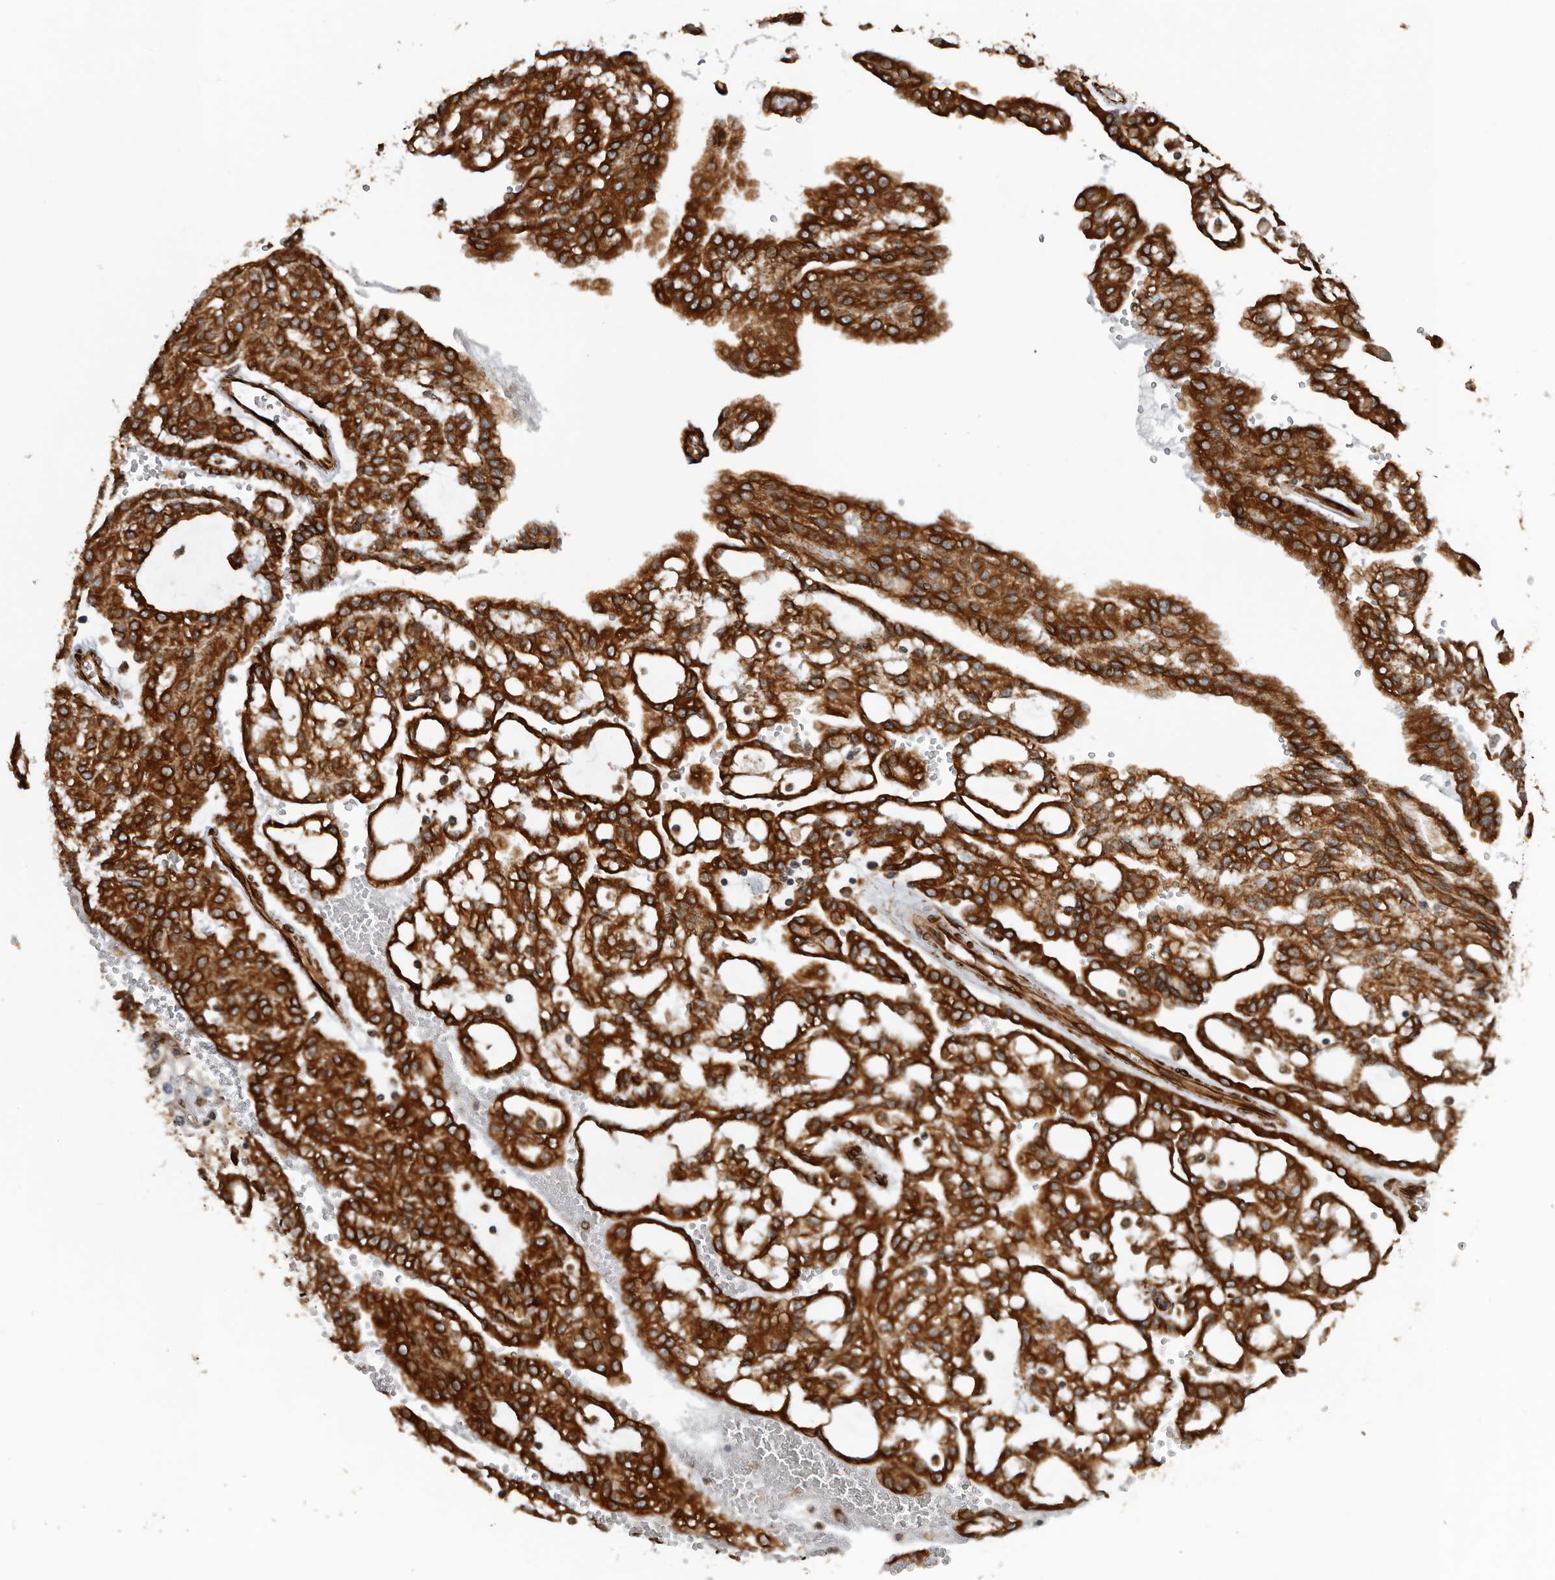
{"staining": {"intensity": "strong", "quantity": ">75%", "location": "cytoplasmic/membranous"}, "tissue": "renal cancer", "cell_type": "Tumor cells", "image_type": "cancer", "snomed": [{"axis": "morphology", "description": "Adenocarcinoma, NOS"}, {"axis": "topography", "description": "Kidney"}], "caption": "A high amount of strong cytoplasmic/membranous expression is seen in approximately >75% of tumor cells in renal cancer tissue. (Stains: DAB in brown, nuclei in blue, Microscopy: brightfield microscopy at high magnification).", "gene": "CEP350", "patient": {"sex": "male", "age": 63}}